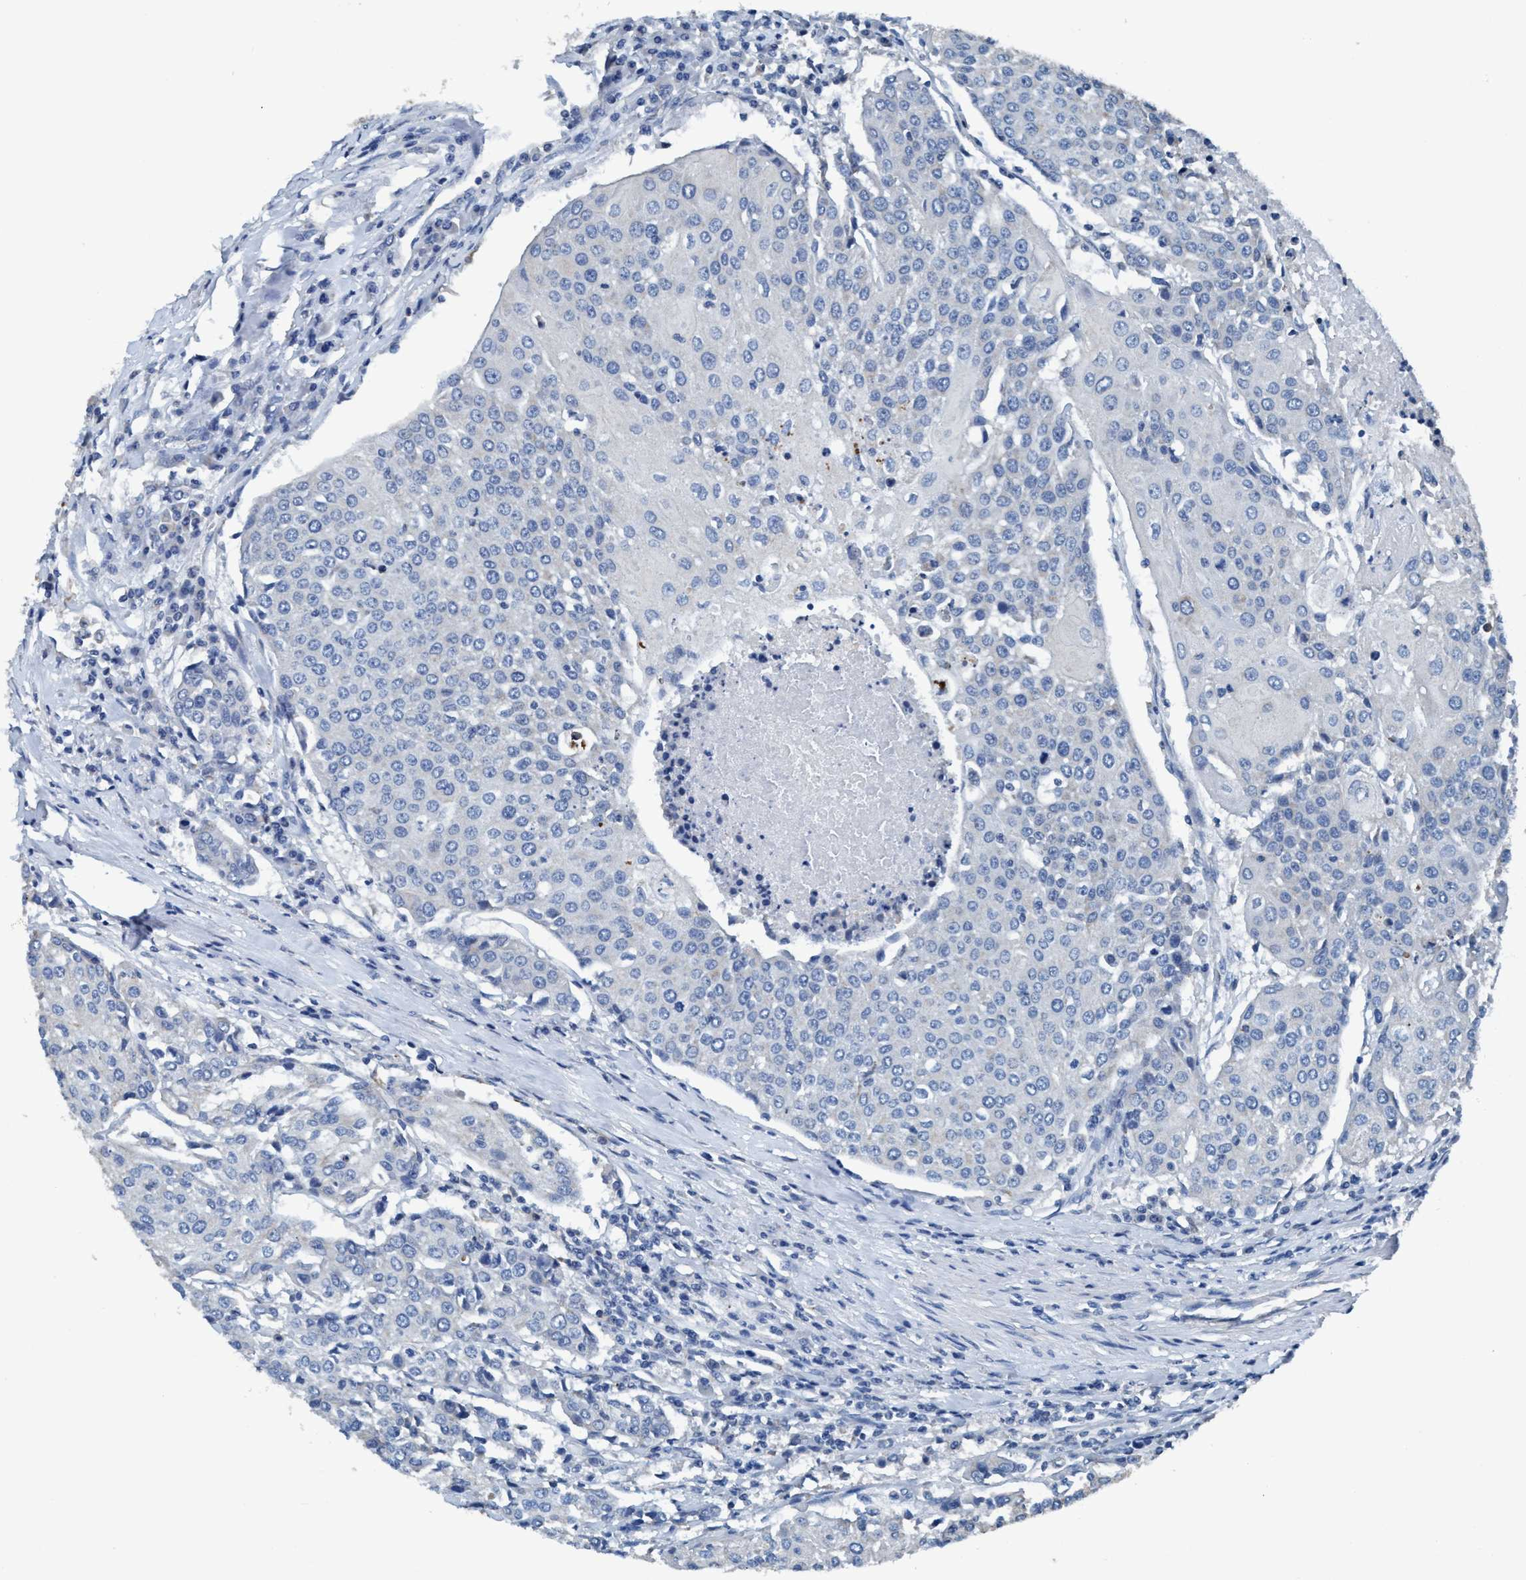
{"staining": {"intensity": "negative", "quantity": "none", "location": "none"}, "tissue": "urothelial cancer", "cell_type": "Tumor cells", "image_type": "cancer", "snomed": [{"axis": "morphology", "description": "Urothelial carcinoma, High grade"}, {"axis": "topography", "description": "Urinary bladder"}], "caption": "The IHC micrograph has no significant expression in tumor cells of urothelial cancer tissue.", "gene": "ANKFN1", "patient": {"sex": "female", "age": 85}}